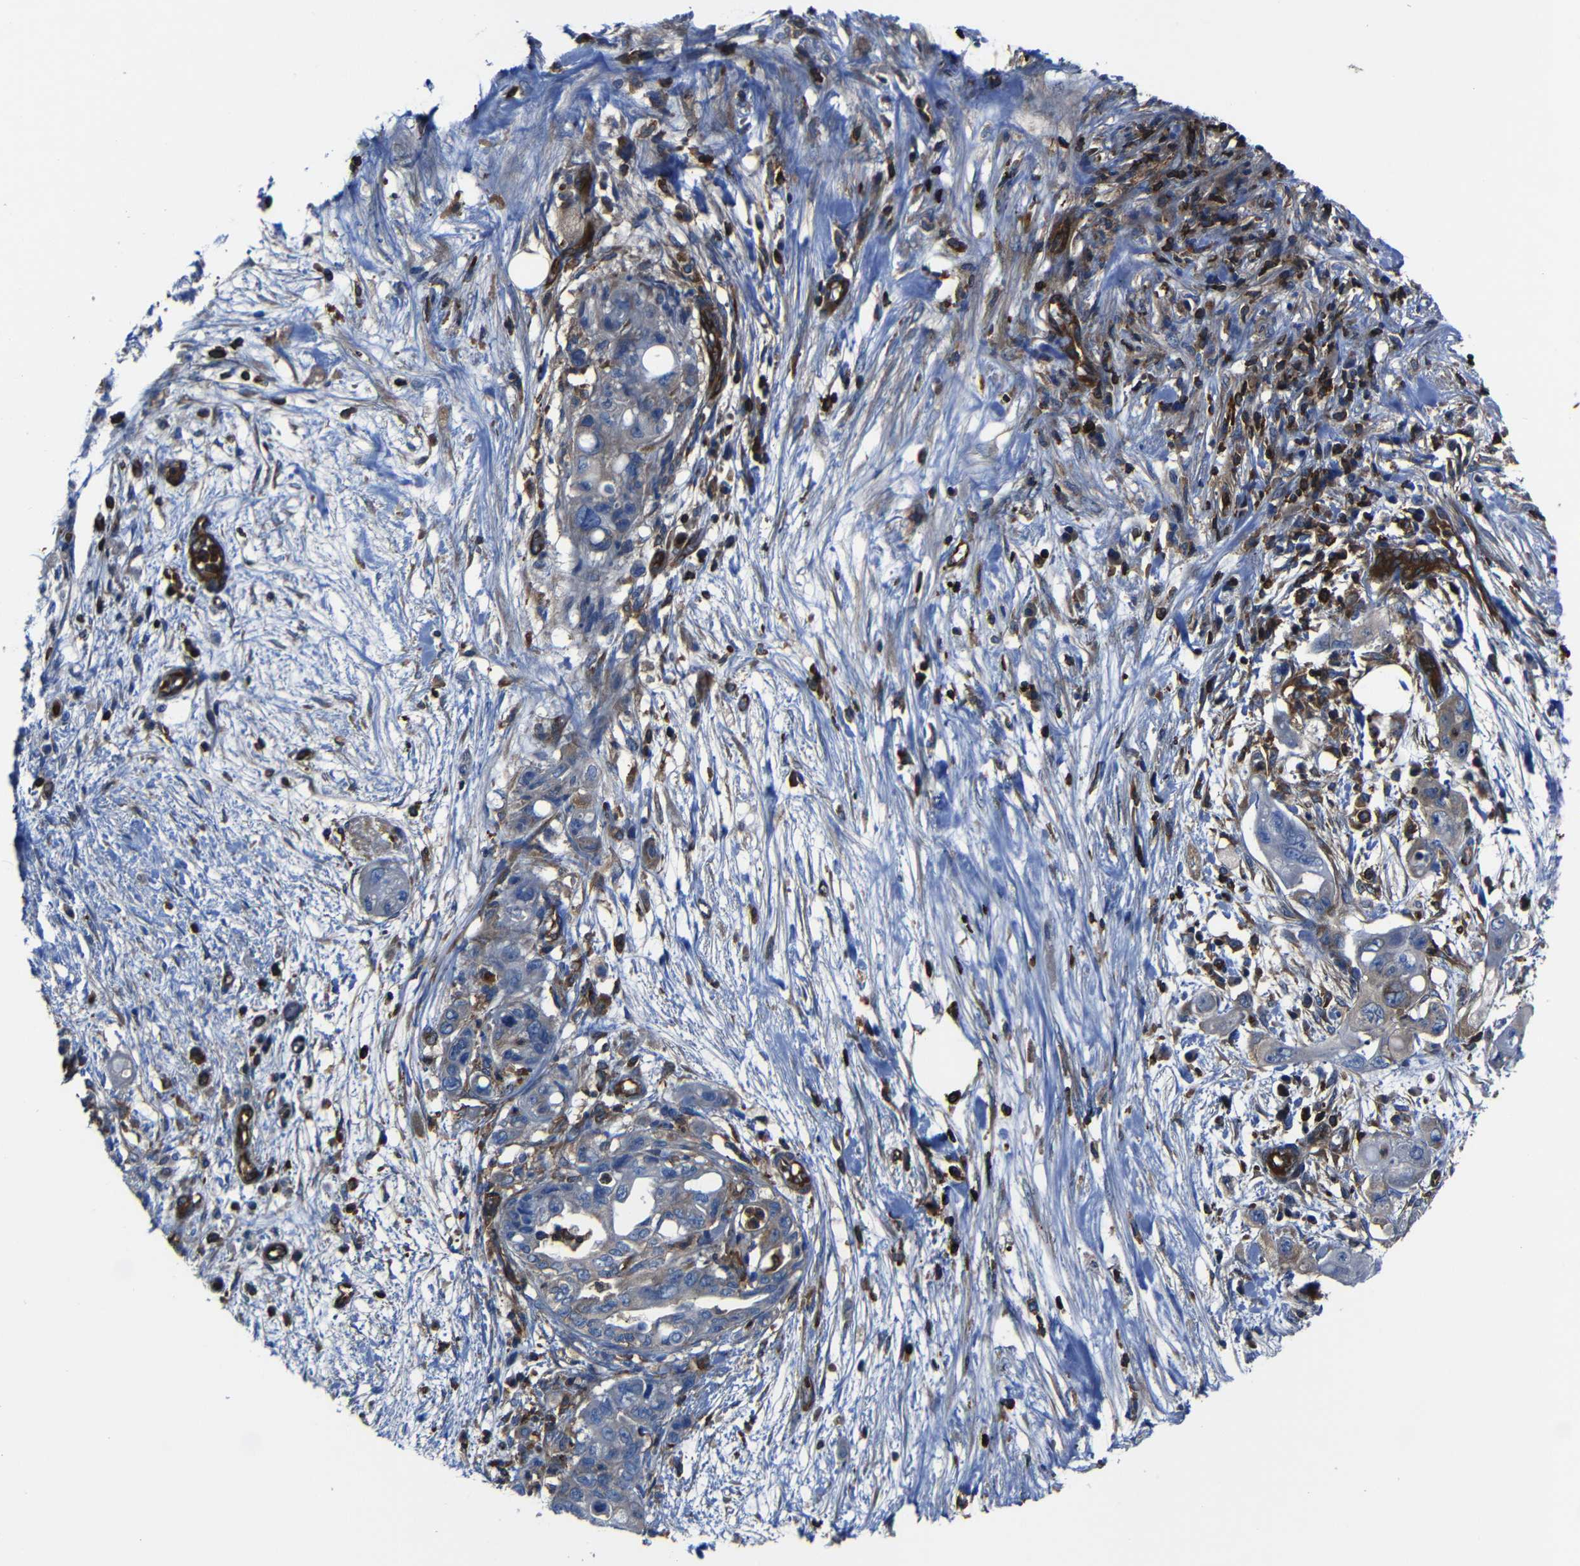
{"staining": {"intensity": "moderate", "quantity": "25%-75%", "location": "cytoplasmic/membranous"}, "tissue": "pancreatic cancer", "cell_type": "Tumor cells", "image_type": "cancer", "snomed": [{"axis": "morphology", "description": "Normal tissue, NOS"}, {"axis": "topography", "description": "Pancreas"}], "caption": "Human pancreatic cancer stained with a protein marker reveals moderate staining in tumor cells.", "gene": "ARHGEF1", "patient": {"sex": "male", "age": 42}}